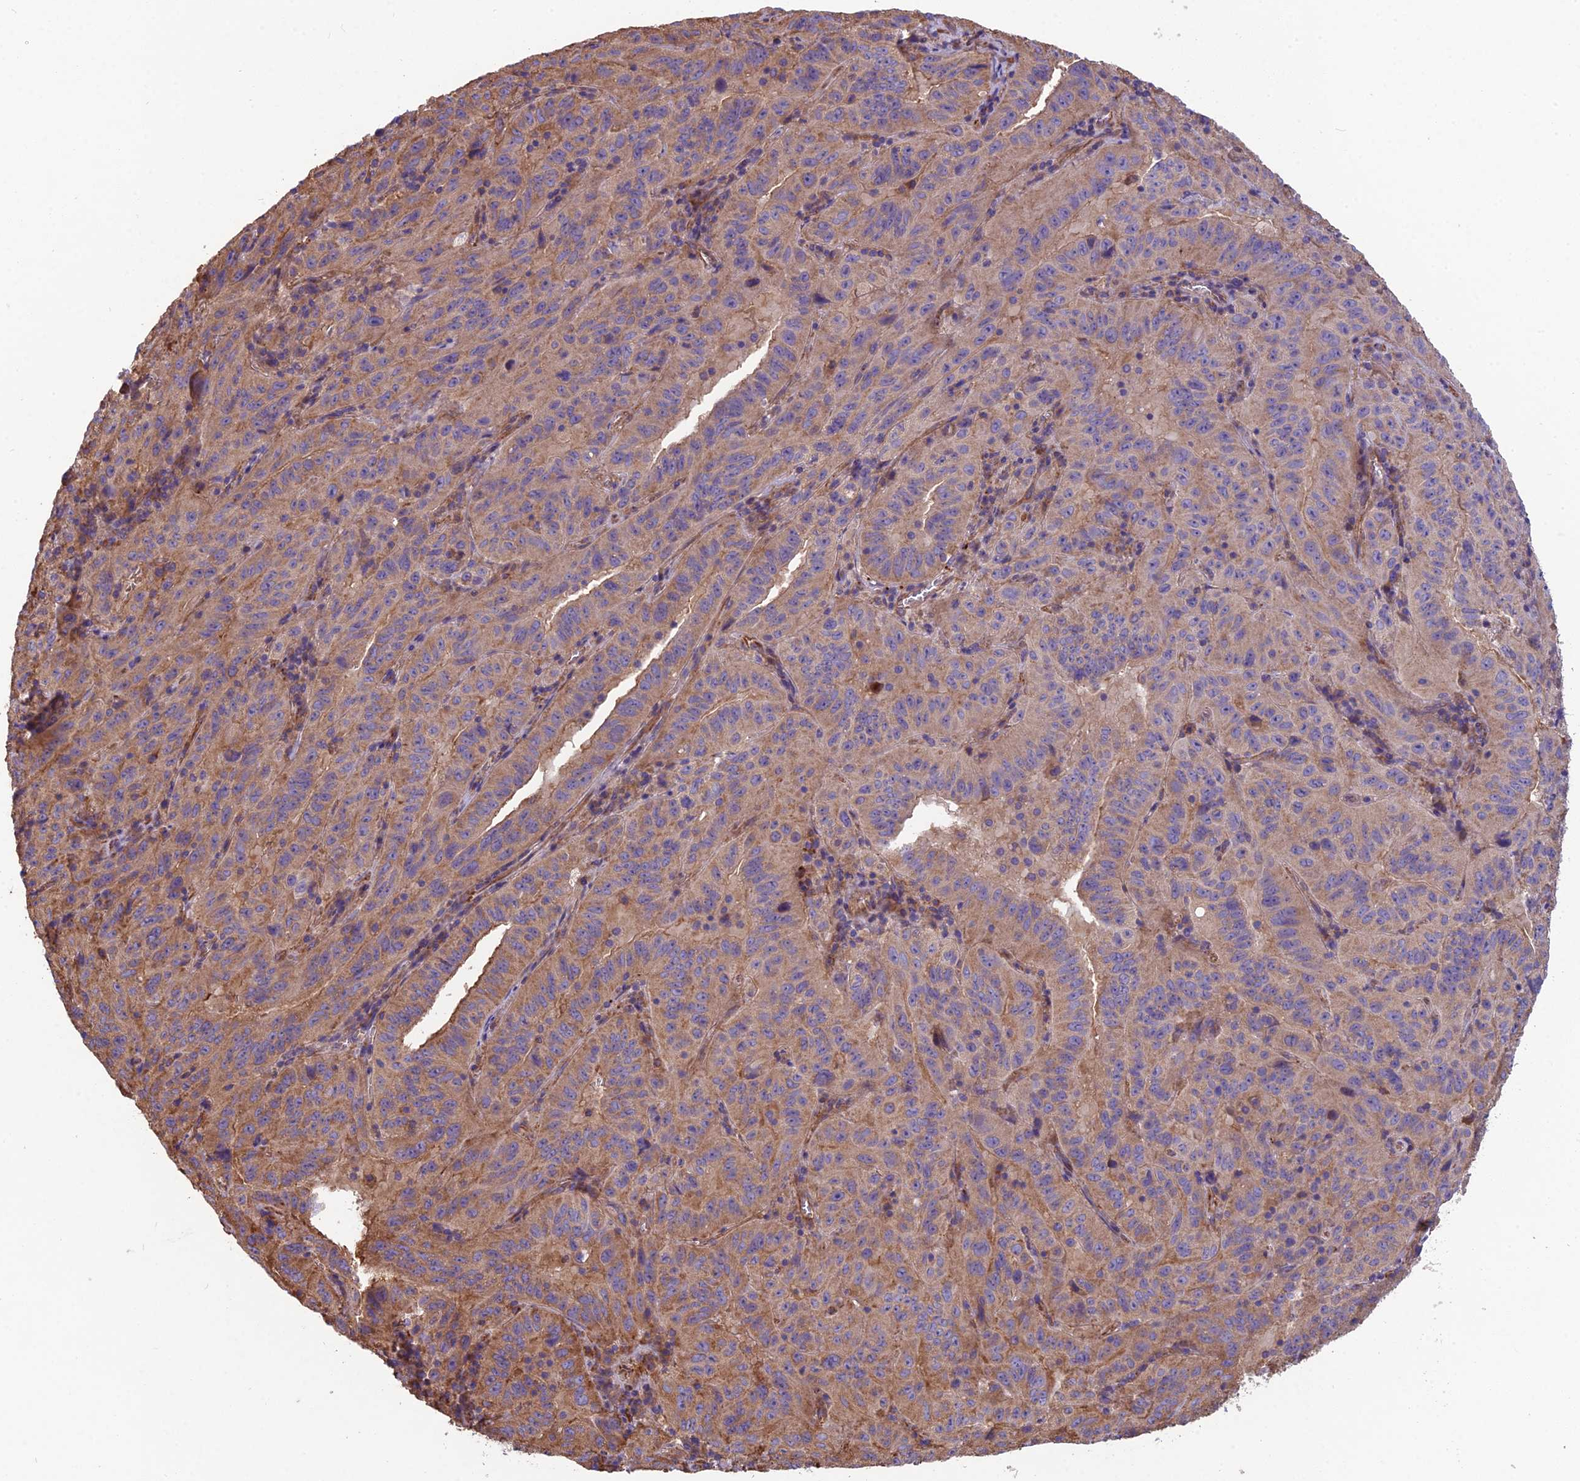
{"staining": {"intensity": "moderate", "quantity": "<25%", "location": "cytoplasmic/membranous"}, "tissue": "pancreatic cancer", "cell_type": "Tumor cells", "image_type": "cancer", "snomed": [{"axis": "morphology", "description": "Adenocarcinoma, NOS"}, {"axis": "topography", "description": "Pancreas"}], "caption": "Pancreatic adenocarcinoma stained with DAB IHC displays low levels of moderate cytoplasmic/membranous expression in about <25% of tumor cells.", "gene": "SPDL1", "patient": {"sex": "male", "age": 63}}